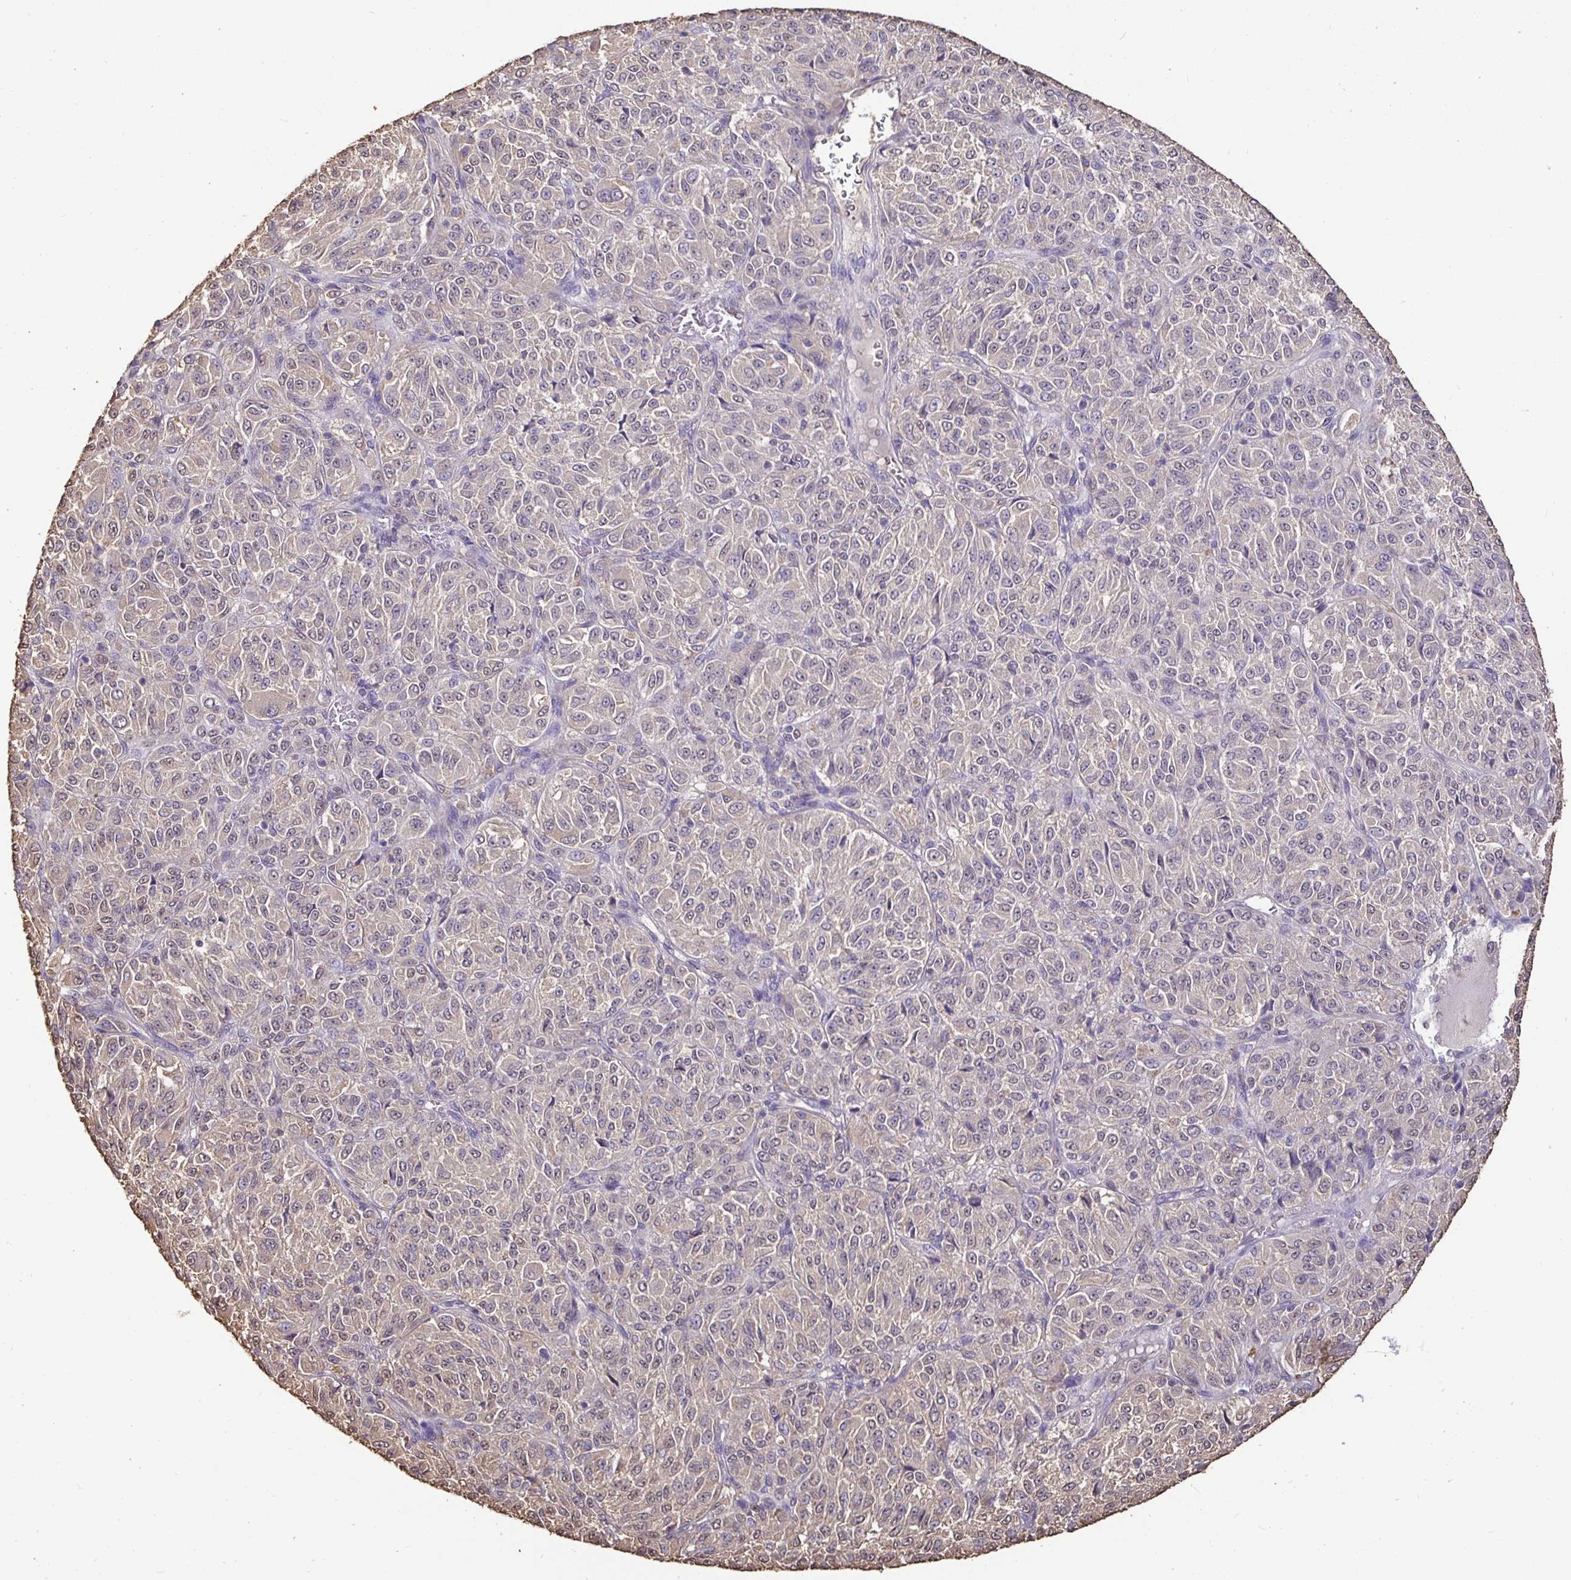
{"staining": {"intensity": "negative", "quantity": "none", "location": "none"}, "tissue": "melanoma", "cell_type": "Tumor cells", "image_type": "cancer", "snomed": [{"axis": "morphology", "description": "Malignant melanoma, Metastatic site"}, {"axis": "topography", "description": "Brain"}], "caption": "Tumor cells show no significant protein staining in melanoma. The staining was performed using DAB (3,3'-diaminobenzidine) to visualize the protein expression in brown, while the nuclei were stained in blue with hematoxylin (Magnification: 20x).", "gene": "MAPK8IP3", "patient": {"sex": "female", "age": 56}}